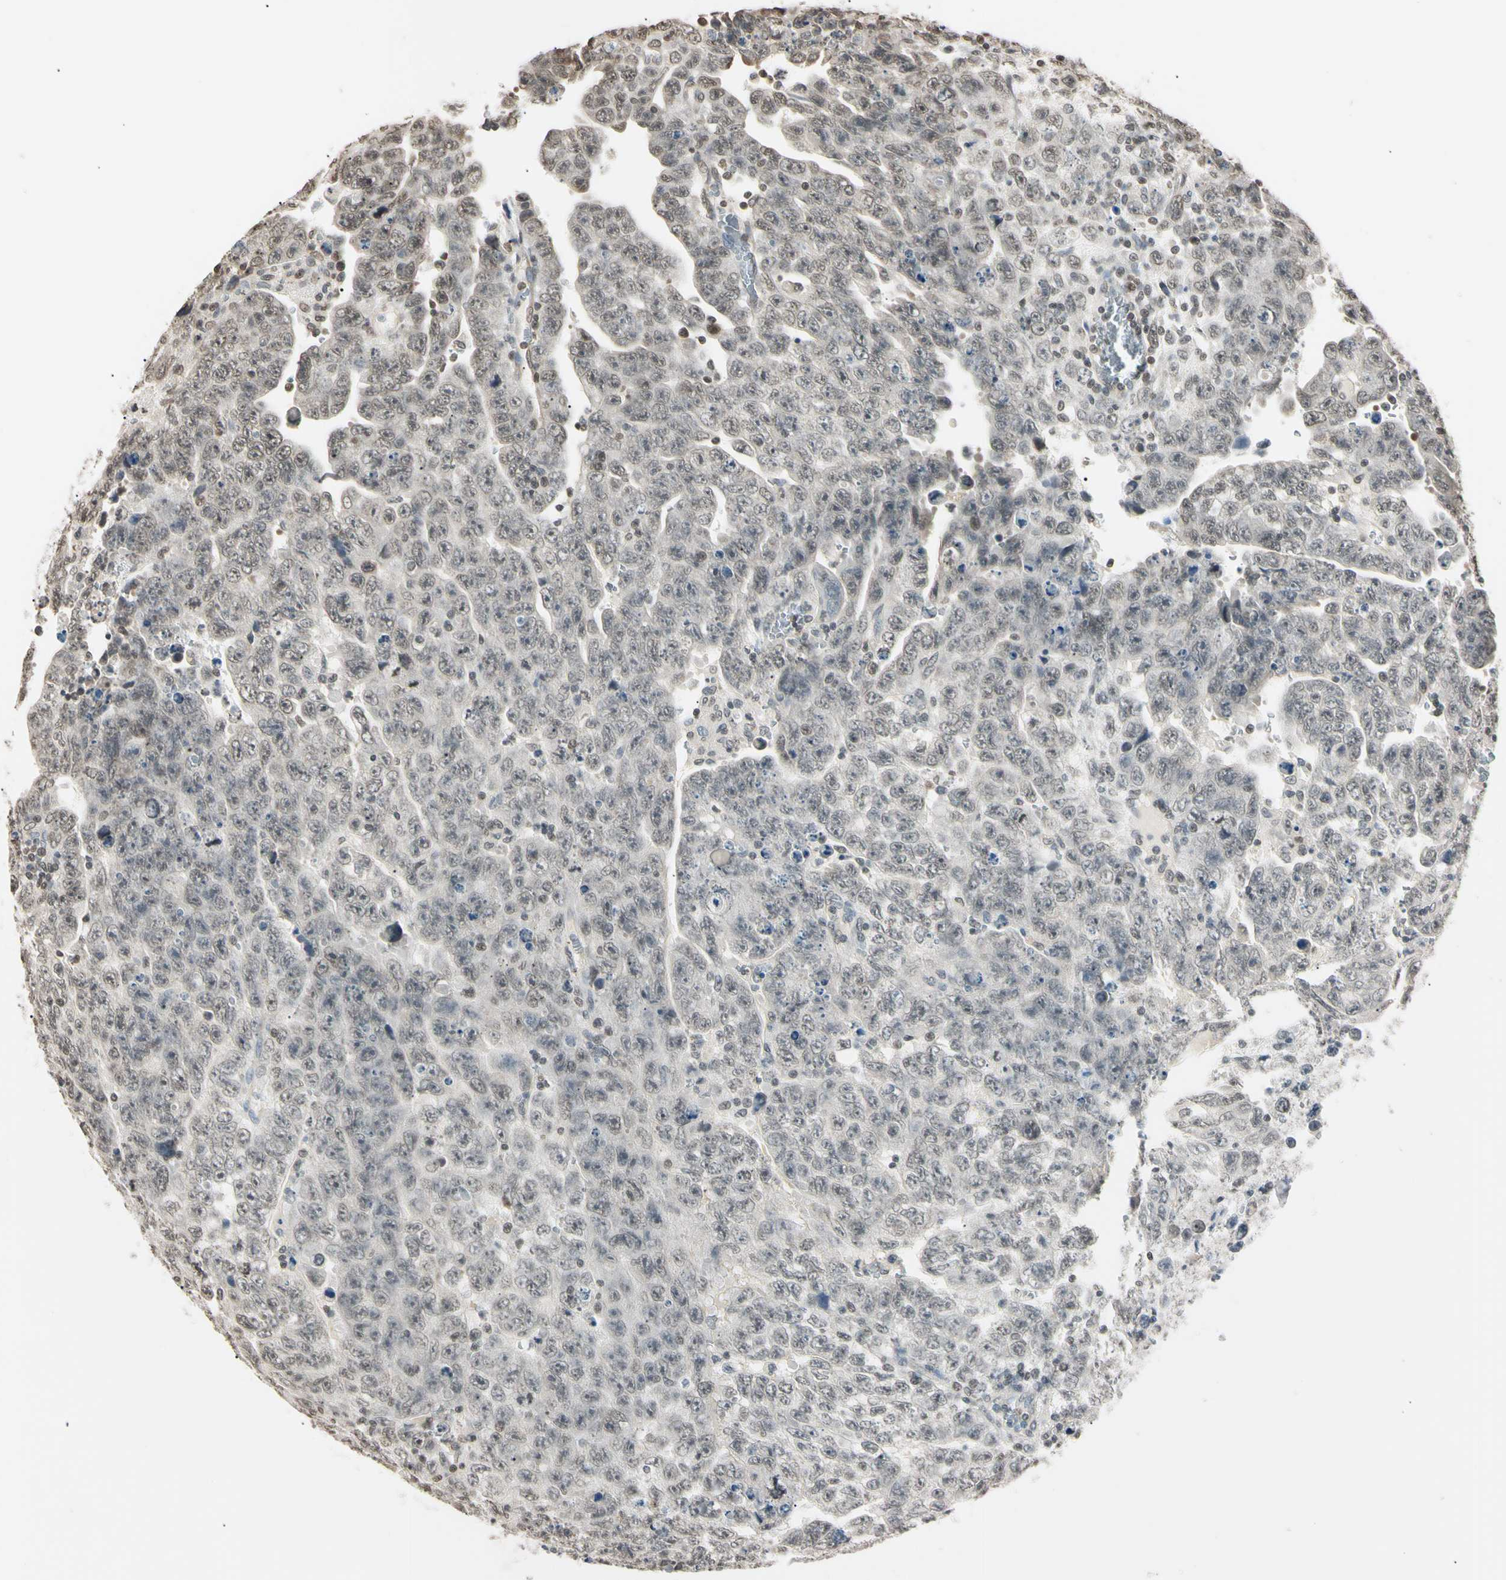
{"staining": {"intensity": "weak", "quantity": "25%-75%", "location": "nuclear"}, "tissue": "testis cancer", "cell_type": "Tumor cells", "image_type": "cancer", "snomed": [{"axis": "morphology", "description": "Carcinoma, Embryonal, NOS"}, {"axis": "topography", "description": "Testis"}], "caption": "Protein staining shows weak nuclear staining in about 25%-75% of tumor cells in testis cancer.", "gene": "CDC45", "patient": {"sex": "male", "age": 28}}